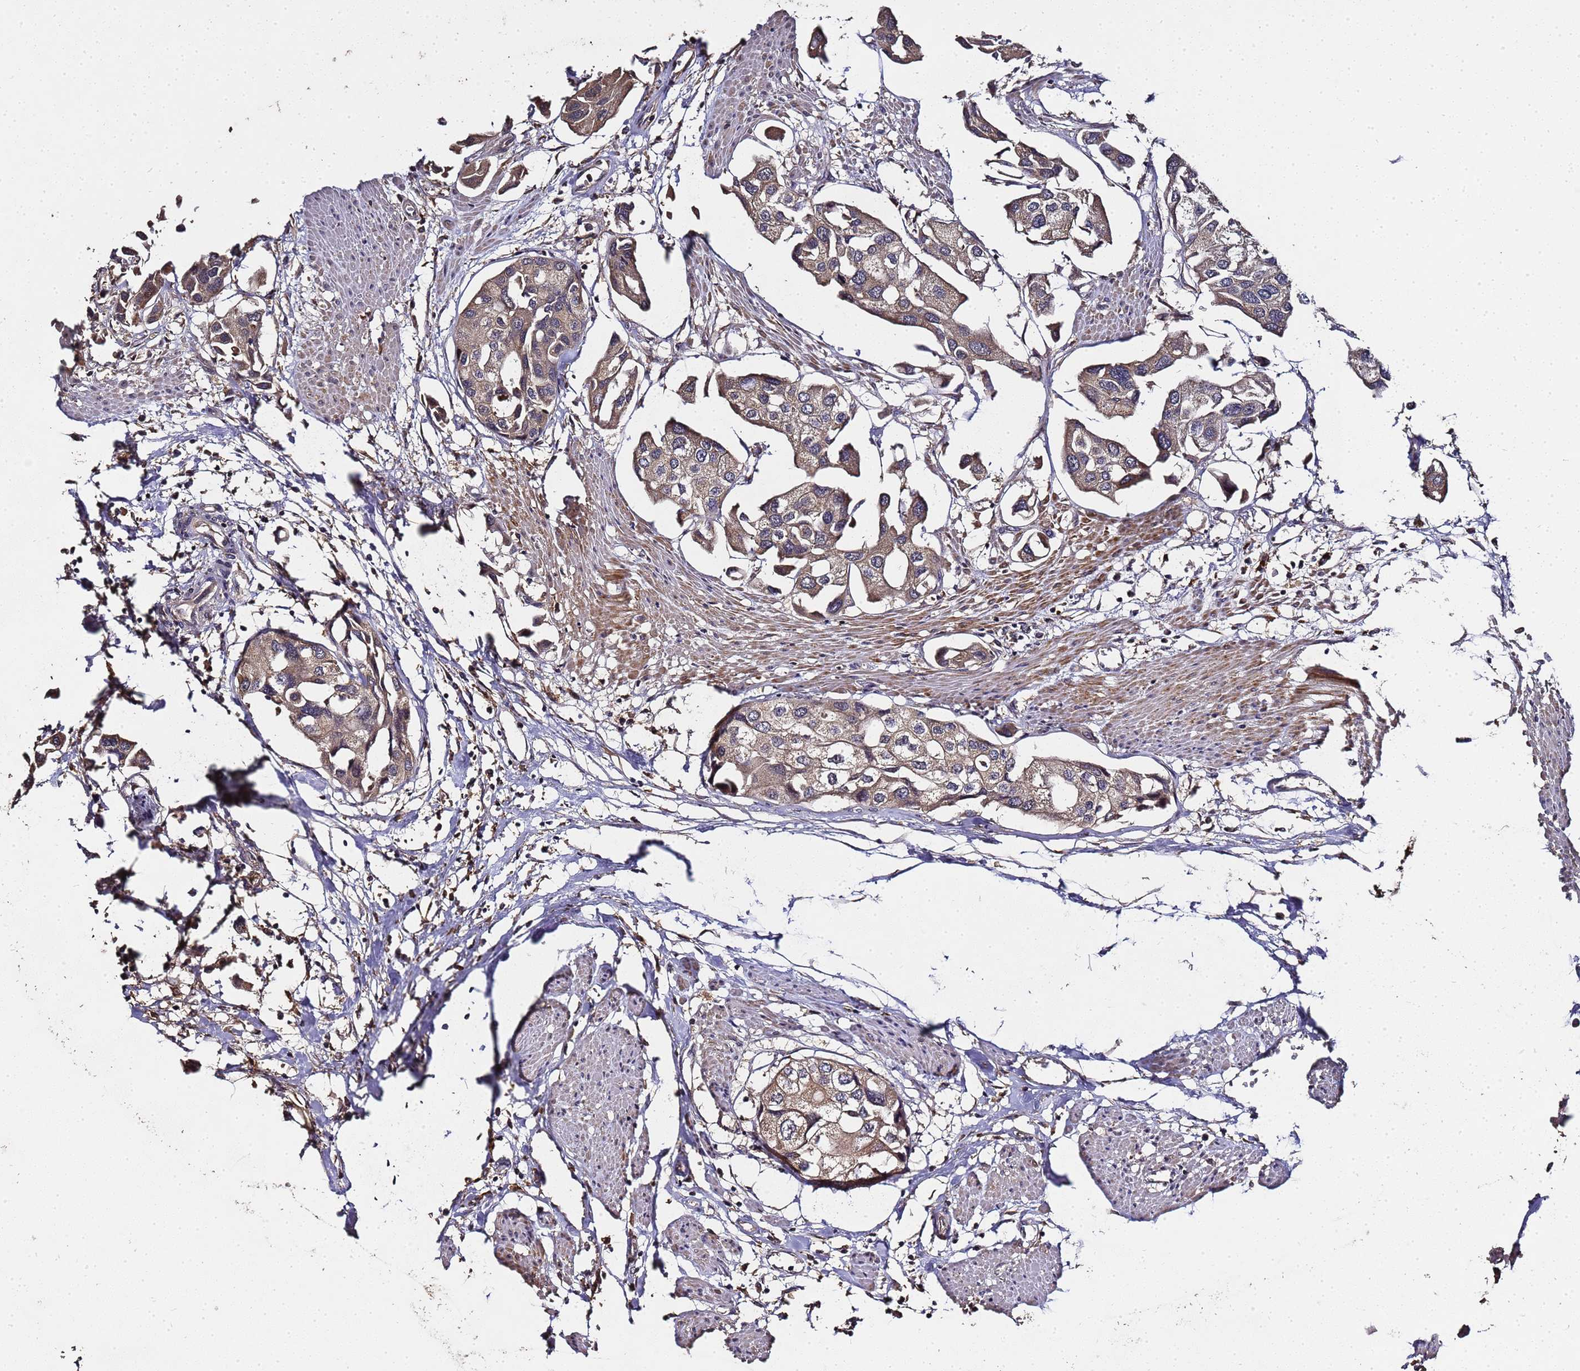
{"staining": {"intensity": "weak", "quantity": ">75%", "location": "cytoplasmic/membranous"}, "tissue": "urothelial cancer", "cell_type": "Tumor cells", "image_type": "cancer", "snomed": [{"axis": "morphology", "description": "Urothelial carcinoma, High grade"}, {"axis": "topography", "description": "Urinary bladder"}], "caption": "Immunohistochemistry (IHC) of human high-grade urothelial carcinoma exhibits low levels of weak cytoplasmic/membranous positivity in approximately >75% of tumor cells.", "gene": "LGI4", "patient": {"sex": "male", "age": 64}}